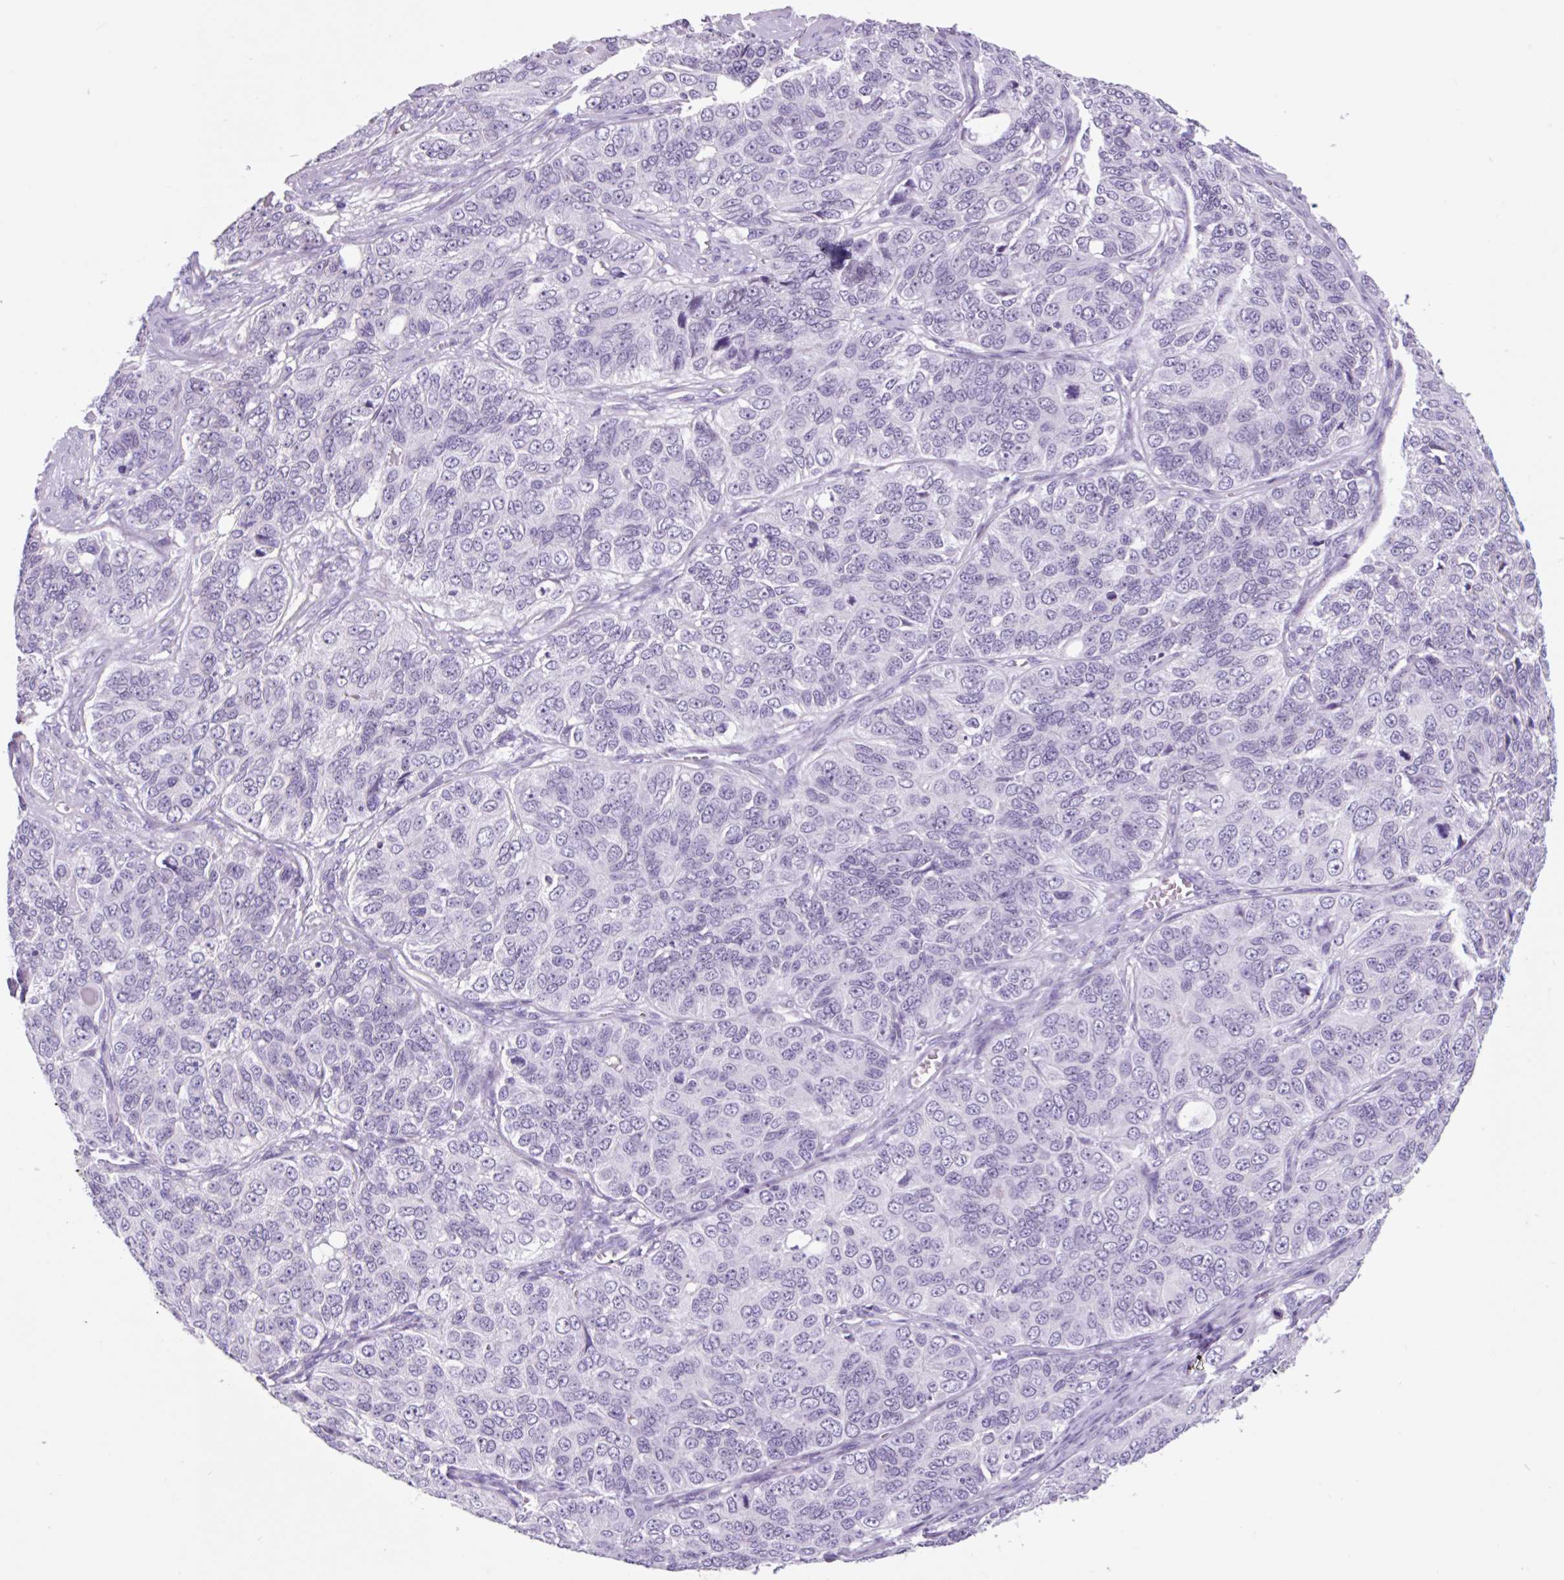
{"staining": {"intensity": "negative", "quantity": "none", "location": "none"}, "tissue": "ovarian cancer", "cell_type": "Tumor cells", "image_type": "cancer", "snomed": [{"axis": "morphology", "description": "Carcinoma, endometroid"}, {"axis": "topography", "description": "Ovary"}], "caption": "The photomicrograph exhibits no staining of tumor cells in endometroid carcinoma (ovarian).", "gene": "VPREB1", "patient": {"sex": "female", "age": 51}}